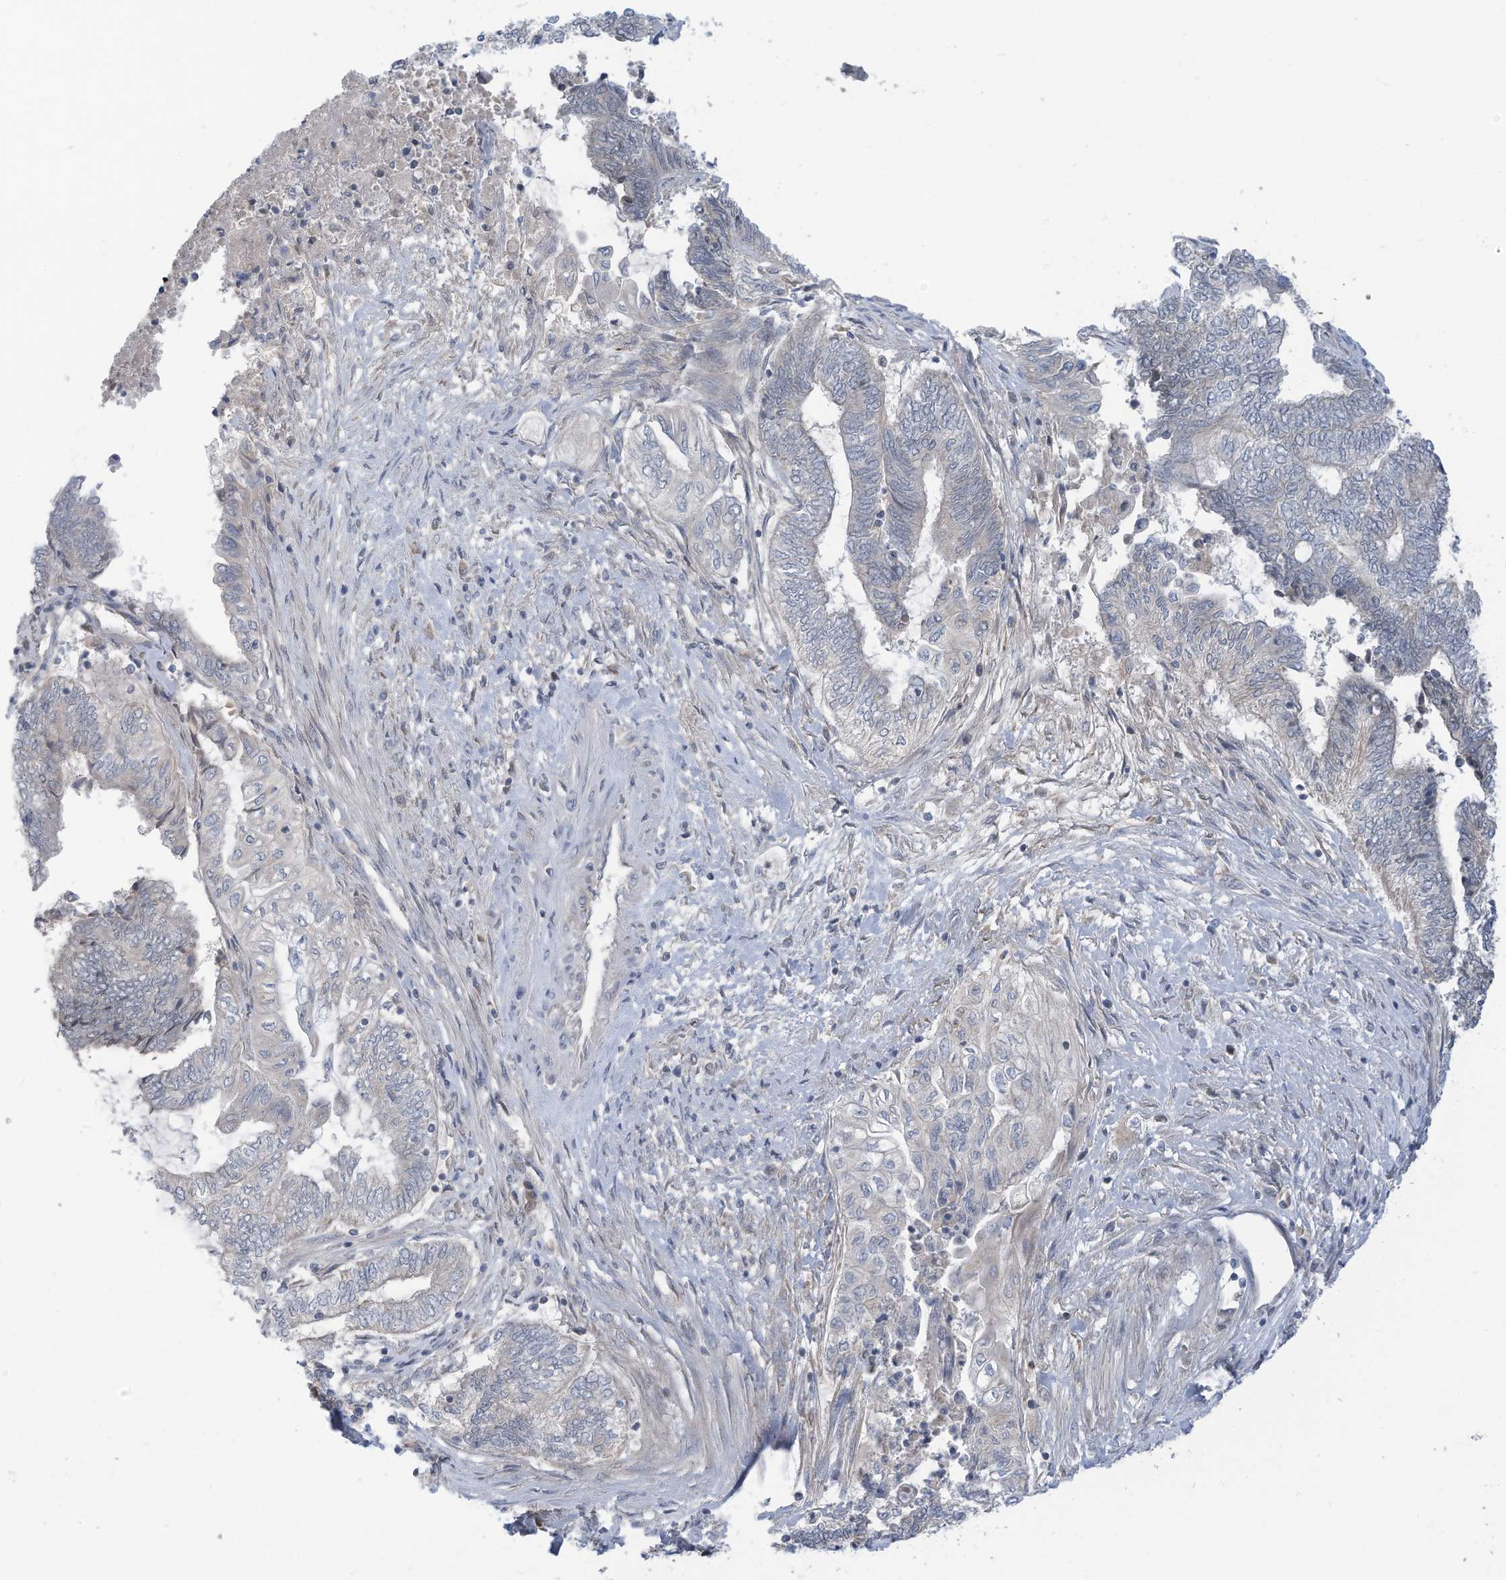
{"staining": {"intensity": "negative", "quantity": "none", "location": "none"}, "tissue": "endometrial cancer", "cell_type": "Tumor cells", "image_type": "cancer", "snomed": [{"axis": "morphology", "description": "Adenocarcinoma, NOS"}, {"axis": "topography", "description": "Uterus"}, {"axis": "topography", "description": "Endometrium"}], "caption": "The IHC histopathology image has no significant expression in tumor cells of endometrial cancer (adenocarcinoma) tissue.", "gene": "SCGB1D2", "patient": {"sex": "female", "age": 70}}